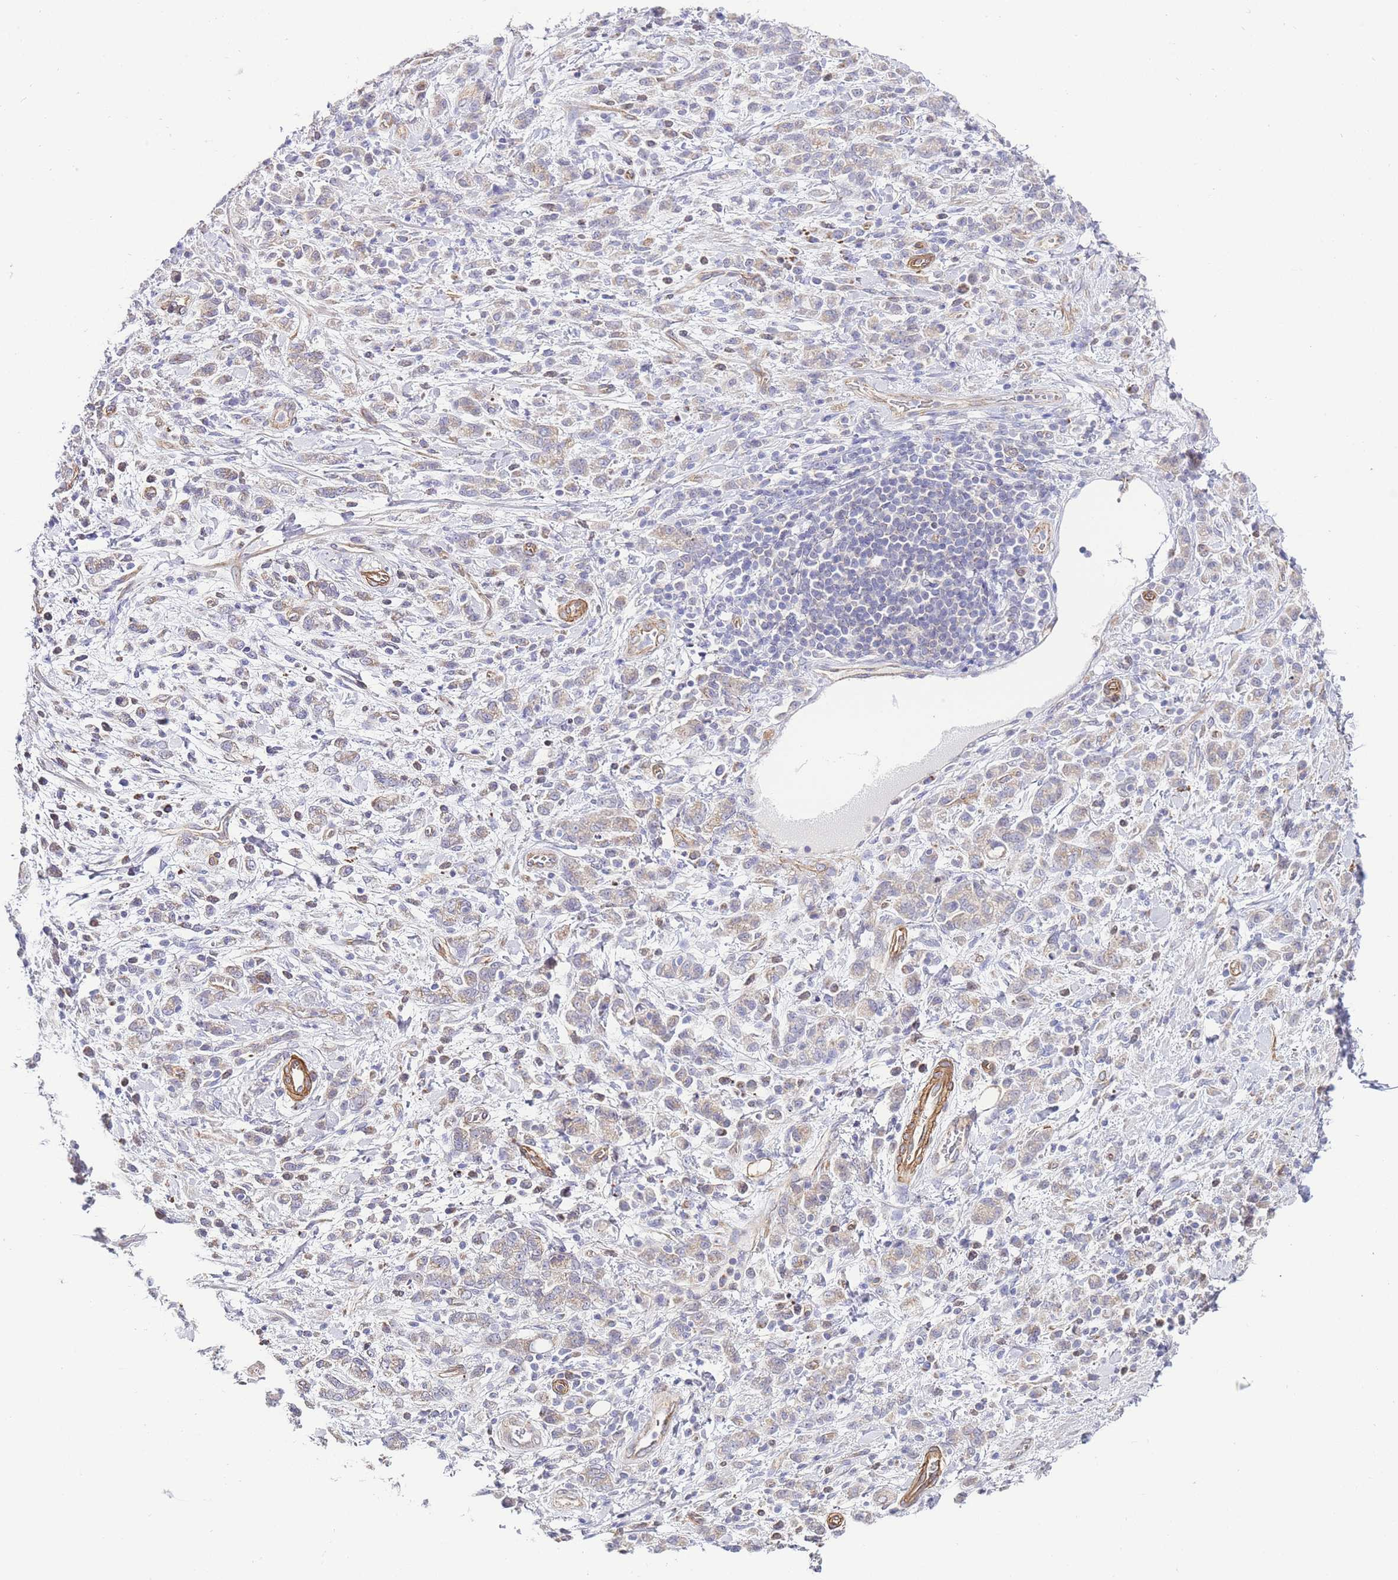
{"staining": {"intensity": "weak", "quantity": "25%-75%", "location": "cytoplasmic/membranous"}, "tissue": "stomach cancer", "cell_type": "Tumor cells", "image_type": "cancer", "snomed": [{"axis": "morphology", "description": "Adenocarcinoma, NOS"}, {"axis": "topography", "description": "Stomach"}], "caption": "The histopathology image shows immunohistochemical staining of stomach cancer. There is weak cytoplasmic/membranous staining is identified in about 25%-75% of tumor cells.", "gene": "PDCD7", "patient": {"sex": "male", "age": 77}}